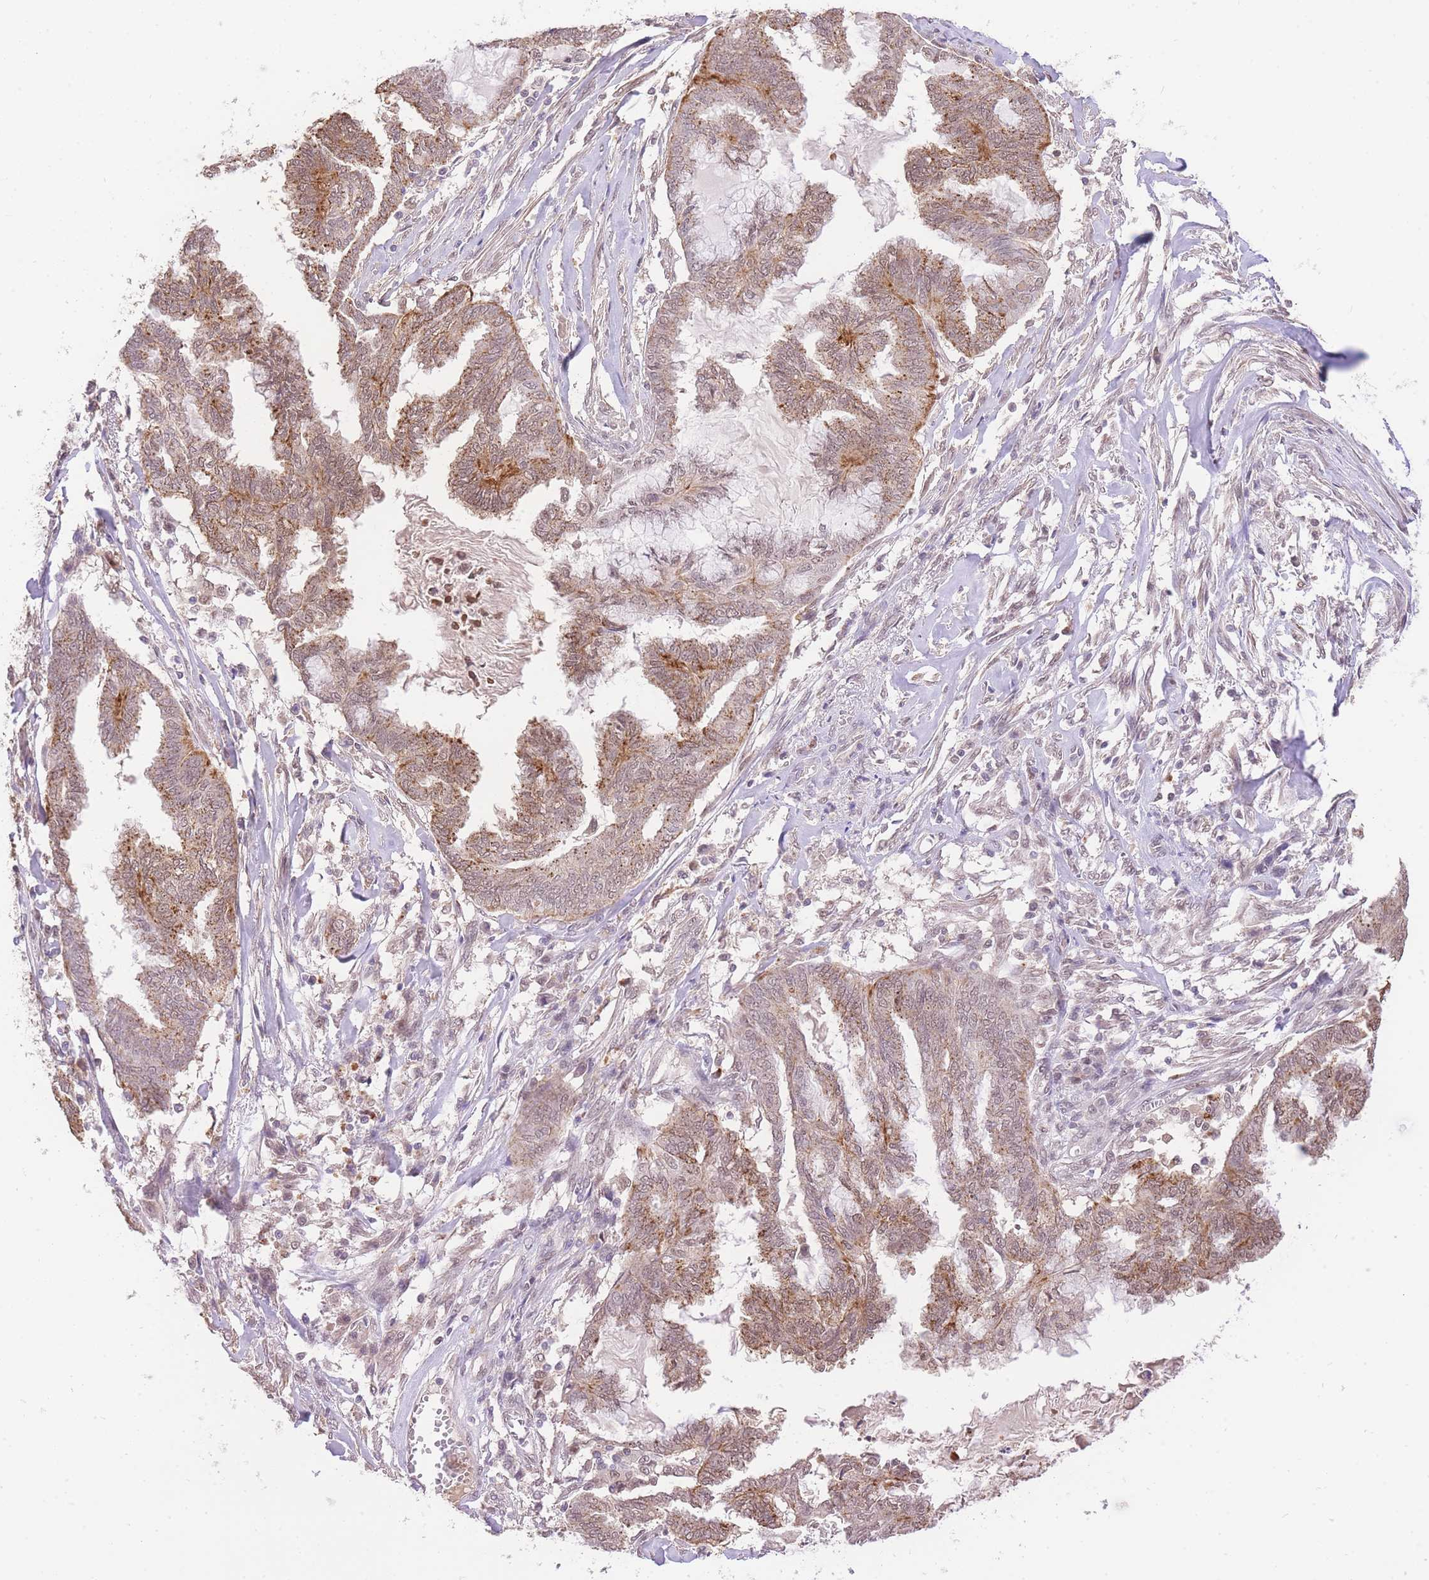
{"staining": {"intensity": "moderate", "quantity": ">75%", "location": "cytoplasmic/membranous,nuclear"}, "tissue": "endometrial cancer", "cell_type": "Tumor cells", "image_type": "cancer", "snomed": [{"axis": "morphology", "description": "Adenocarcinoma, NOS"}, {"axis": "topography", "description": "Endometrium"}], "caption": "Protein staining exhibits moderate cytoplasmic/membranous and nuclear expression in about >75% of tumor cells in endometrial cancer (adenocarcinoma).", "gene": "UBXN7", "patient": {"sex": "female", "age": 86}}